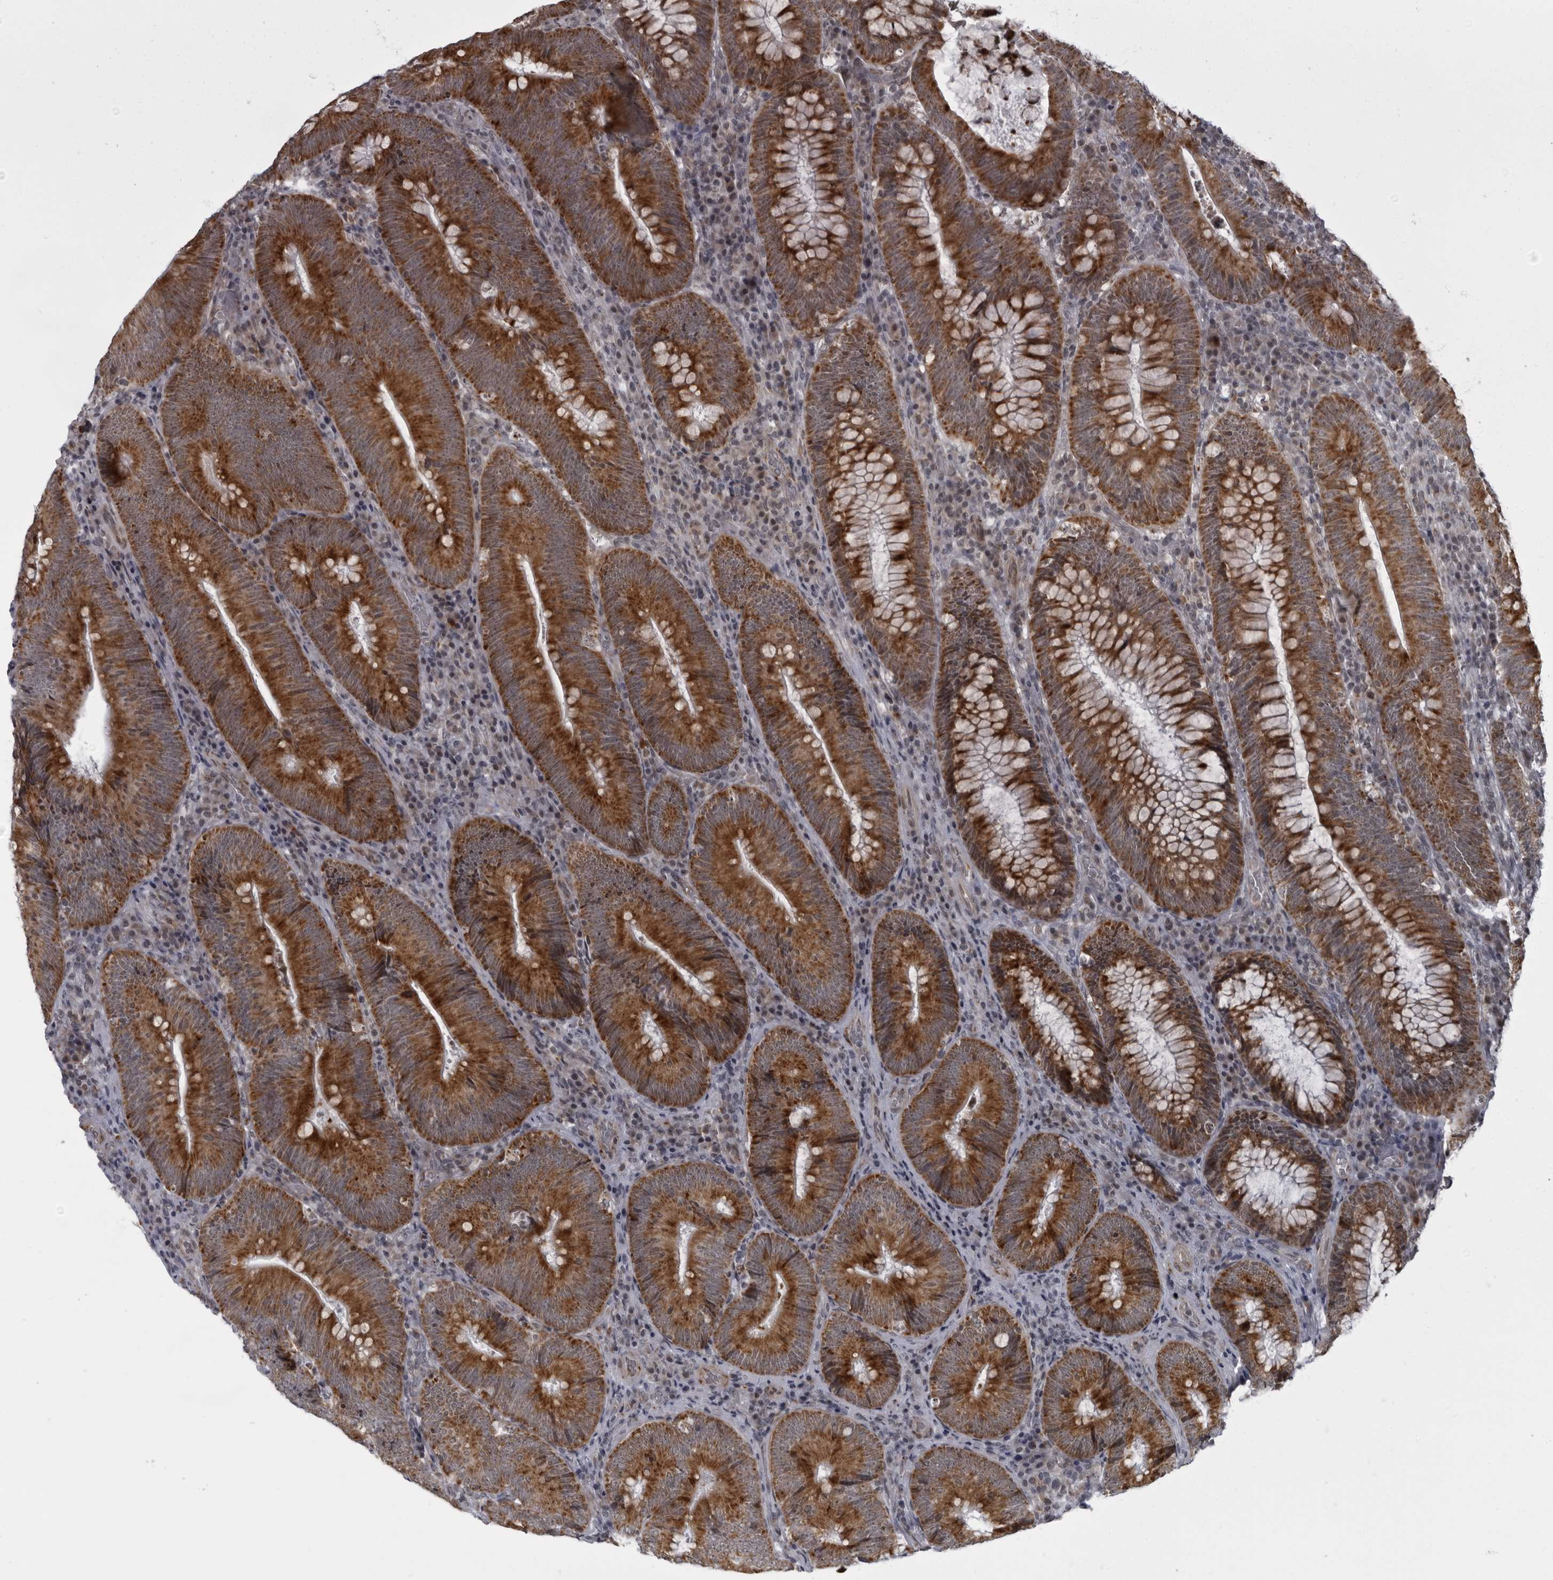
{"staining": {"intensity": "strong", "quantity": ">75%", "location": "cytoplasmic/membranous"}, "tissue": "colorectal cancer", "cell_type": "Tumor cells", "image_type": "cancer", "snomed": [{"axis": "morphology", "description": "Normal tissue, NOS"}, {"axis": "topography", "description": "Colon"}], "caption": "Immunohistochemistry staining of colorectal cancer, which reveals high levels of strong cytoplasmic/membranous expression in approximately >75% of tumor cells indicating strong cytoplasmic/membranous protein positivity. The staining was performed using DAB (3,3'-diaminobenzidine) (brown) for protein detection and nuclei were counterstained in hematoxylin (blue).", "gene": "RTCA", "patient": {"sex": "female", "age": 82}}